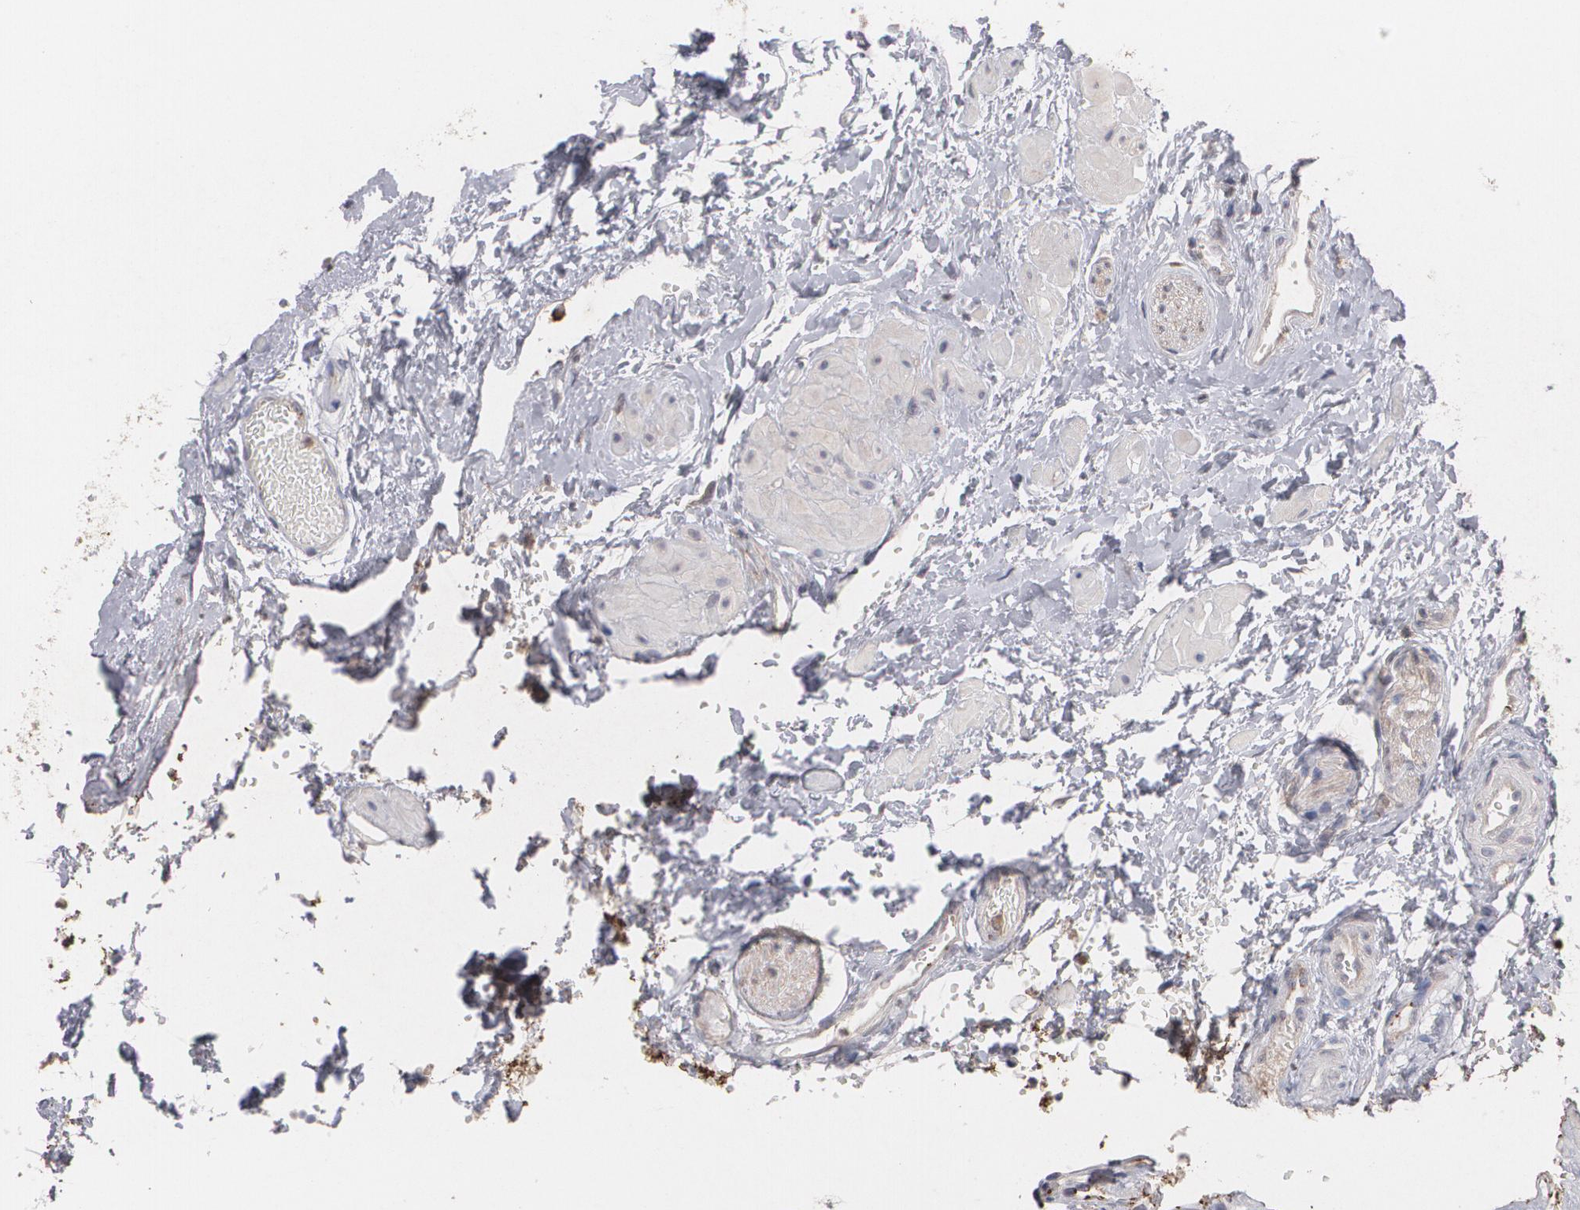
{"staining": {"intensity": "strong", "quantity": "25%-75%", "location": "cytoplasmic/membranous"}, "tissue": "seminal vesicle", "cell_type": "Glandular cells", "image_type": "normal", "snomed": [{"axis": "morphology", "description": "Normal tissue, NOS"}, {"axis": "topography", "description": "Seminal veicle"}], "caption": "Seminal vesicle stained with immunohistochemistry (IHC) shows strong cytoplasmic/membranous expression in approximately 25%-75% of glandular cells.", "gene": "HTT", "patient": {"sex": "male", "age": 26}}